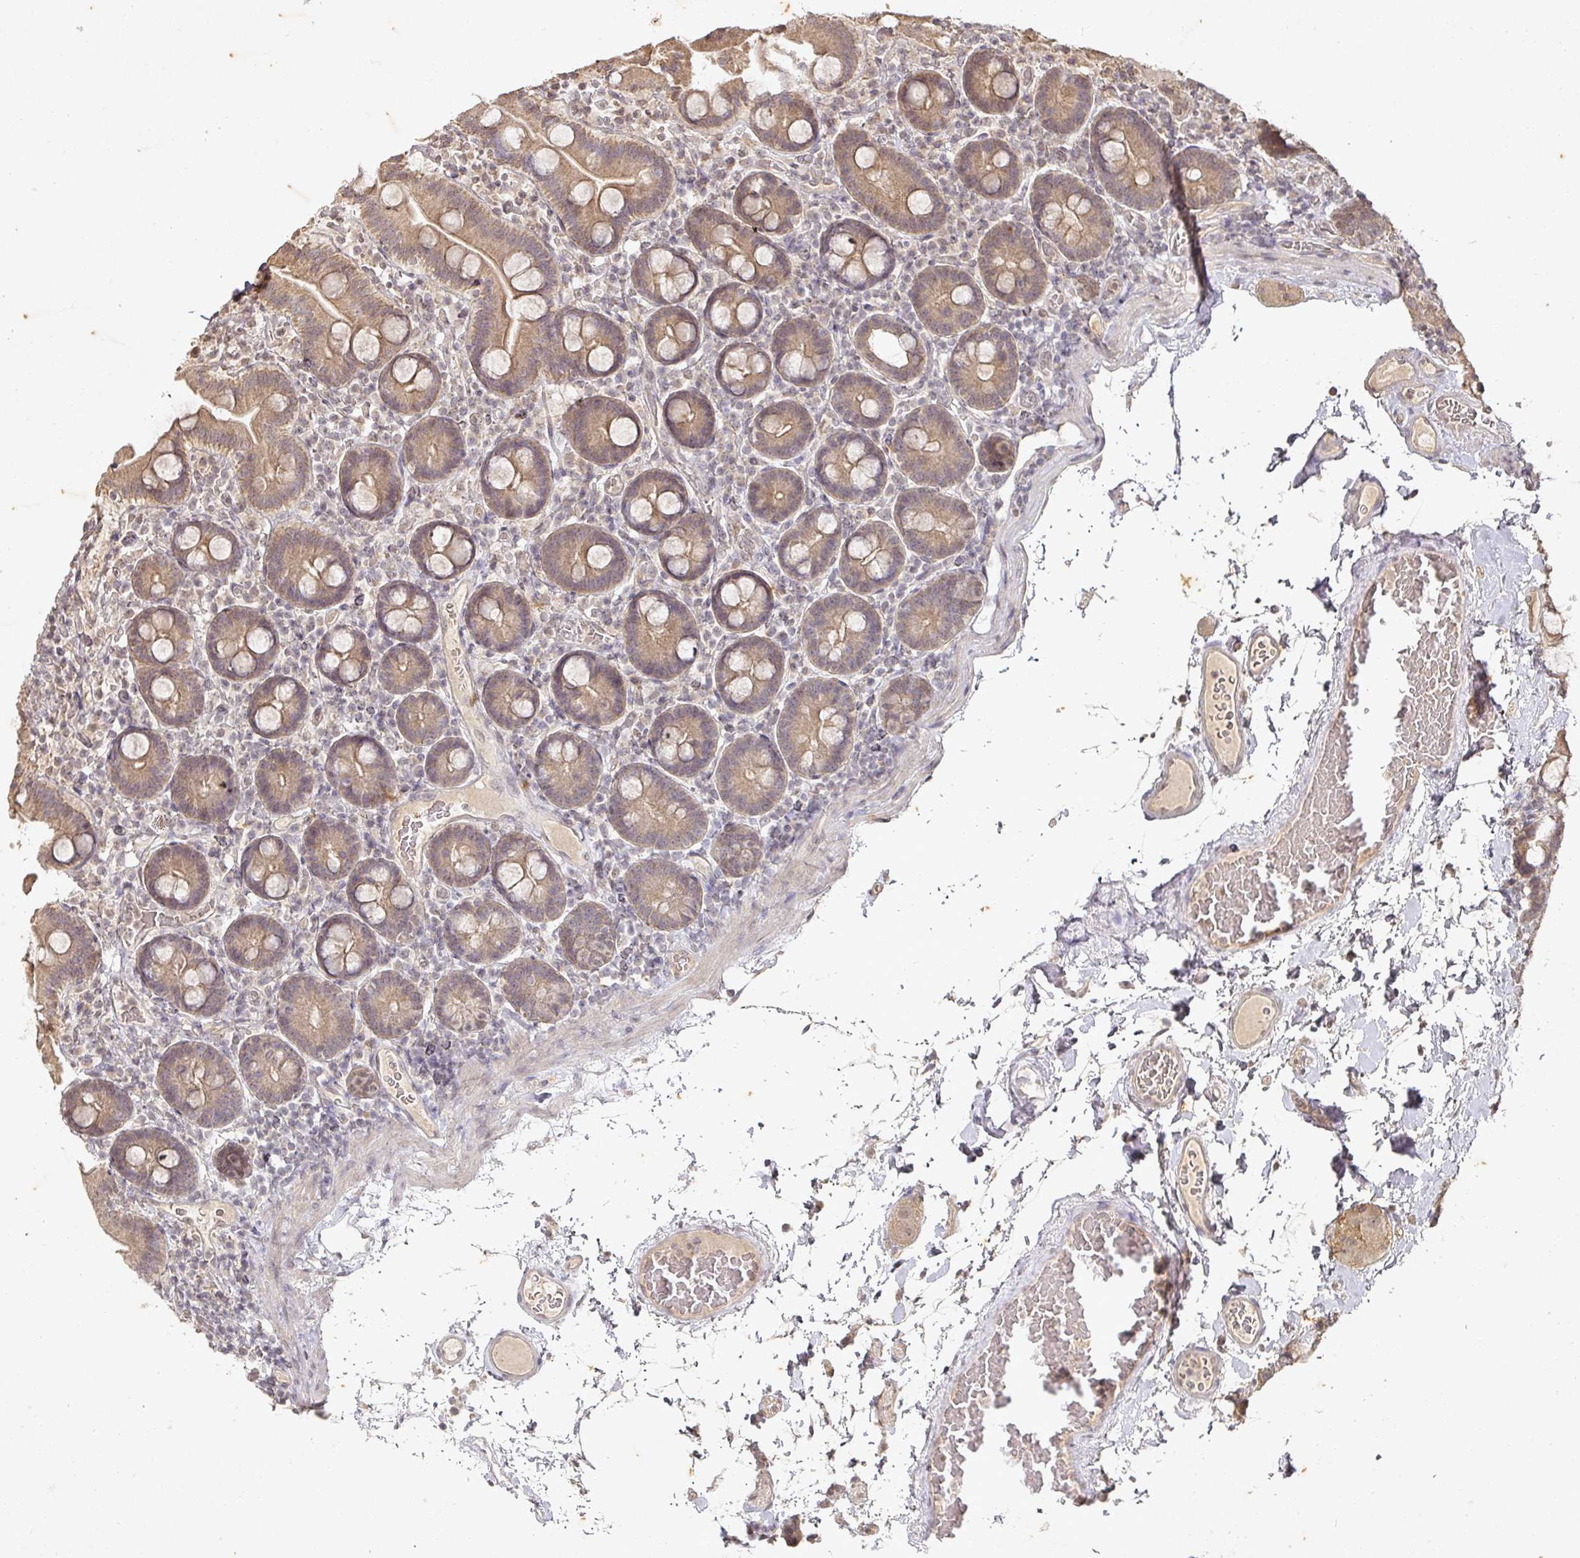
{"staining": {"intensity": "moderate", "quantity": ">75%", "location": "cytoplasmic/membranous"}, "tissue": "duodenum", "cell_type": "Glandular cells", "image_type": "normal", "snomed": [{"axis": "morphology", "description": "Normal tissue, NOS"}, {"axis": "topography", "description": "Duodenum"}], "caption": "The photomicrograph displays staining of unremarkable duodenum, revealing moderate cytoplasmic/membranous protein expression (brown color) within glandular cells.", "gene": "CAPN5", "patient": {"sex": "male", "age": 55}}